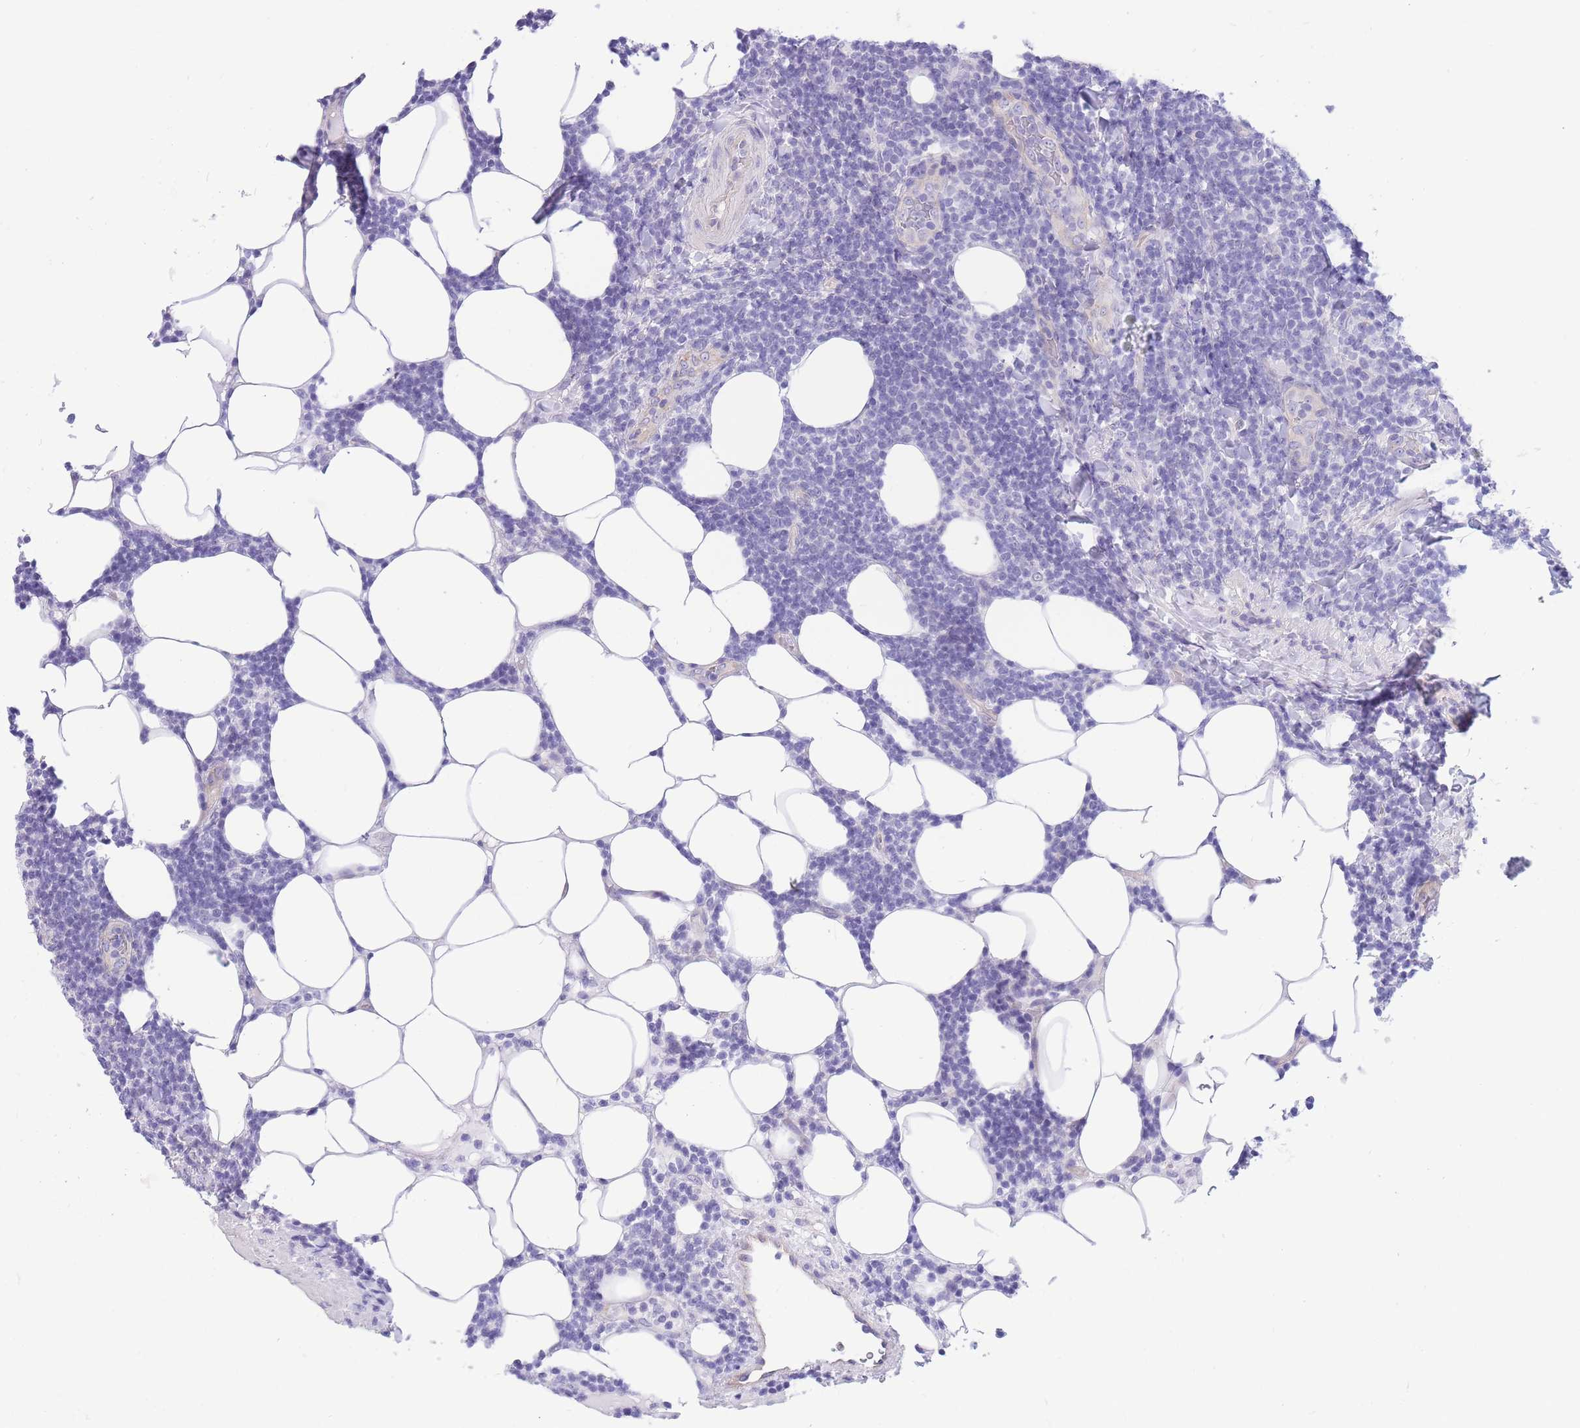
{"staining": {"intensity": "negative", "quantity": "none", "location": "none"}, "tissue": "lymphoma", "cell_type": "Tumor cells", "image_type": "cancer", "snomed": [{"axis": "morphology", "description": "Malignant lymphoma, non-Hodgkin's type, Low grade"}, {"axis": "topography", "description": "Lymph node"}], "caption": "Low-grade malignant lymphoma, non-Hodgkin's type was stained to show a protein in brown. There is no significant positivity in tumor cells. (Immunohistochemistry (ihc), brightfield microscopy, high magnification).", "gene": "ZNF311", "patient": {"sex": "male", "age": 66}}